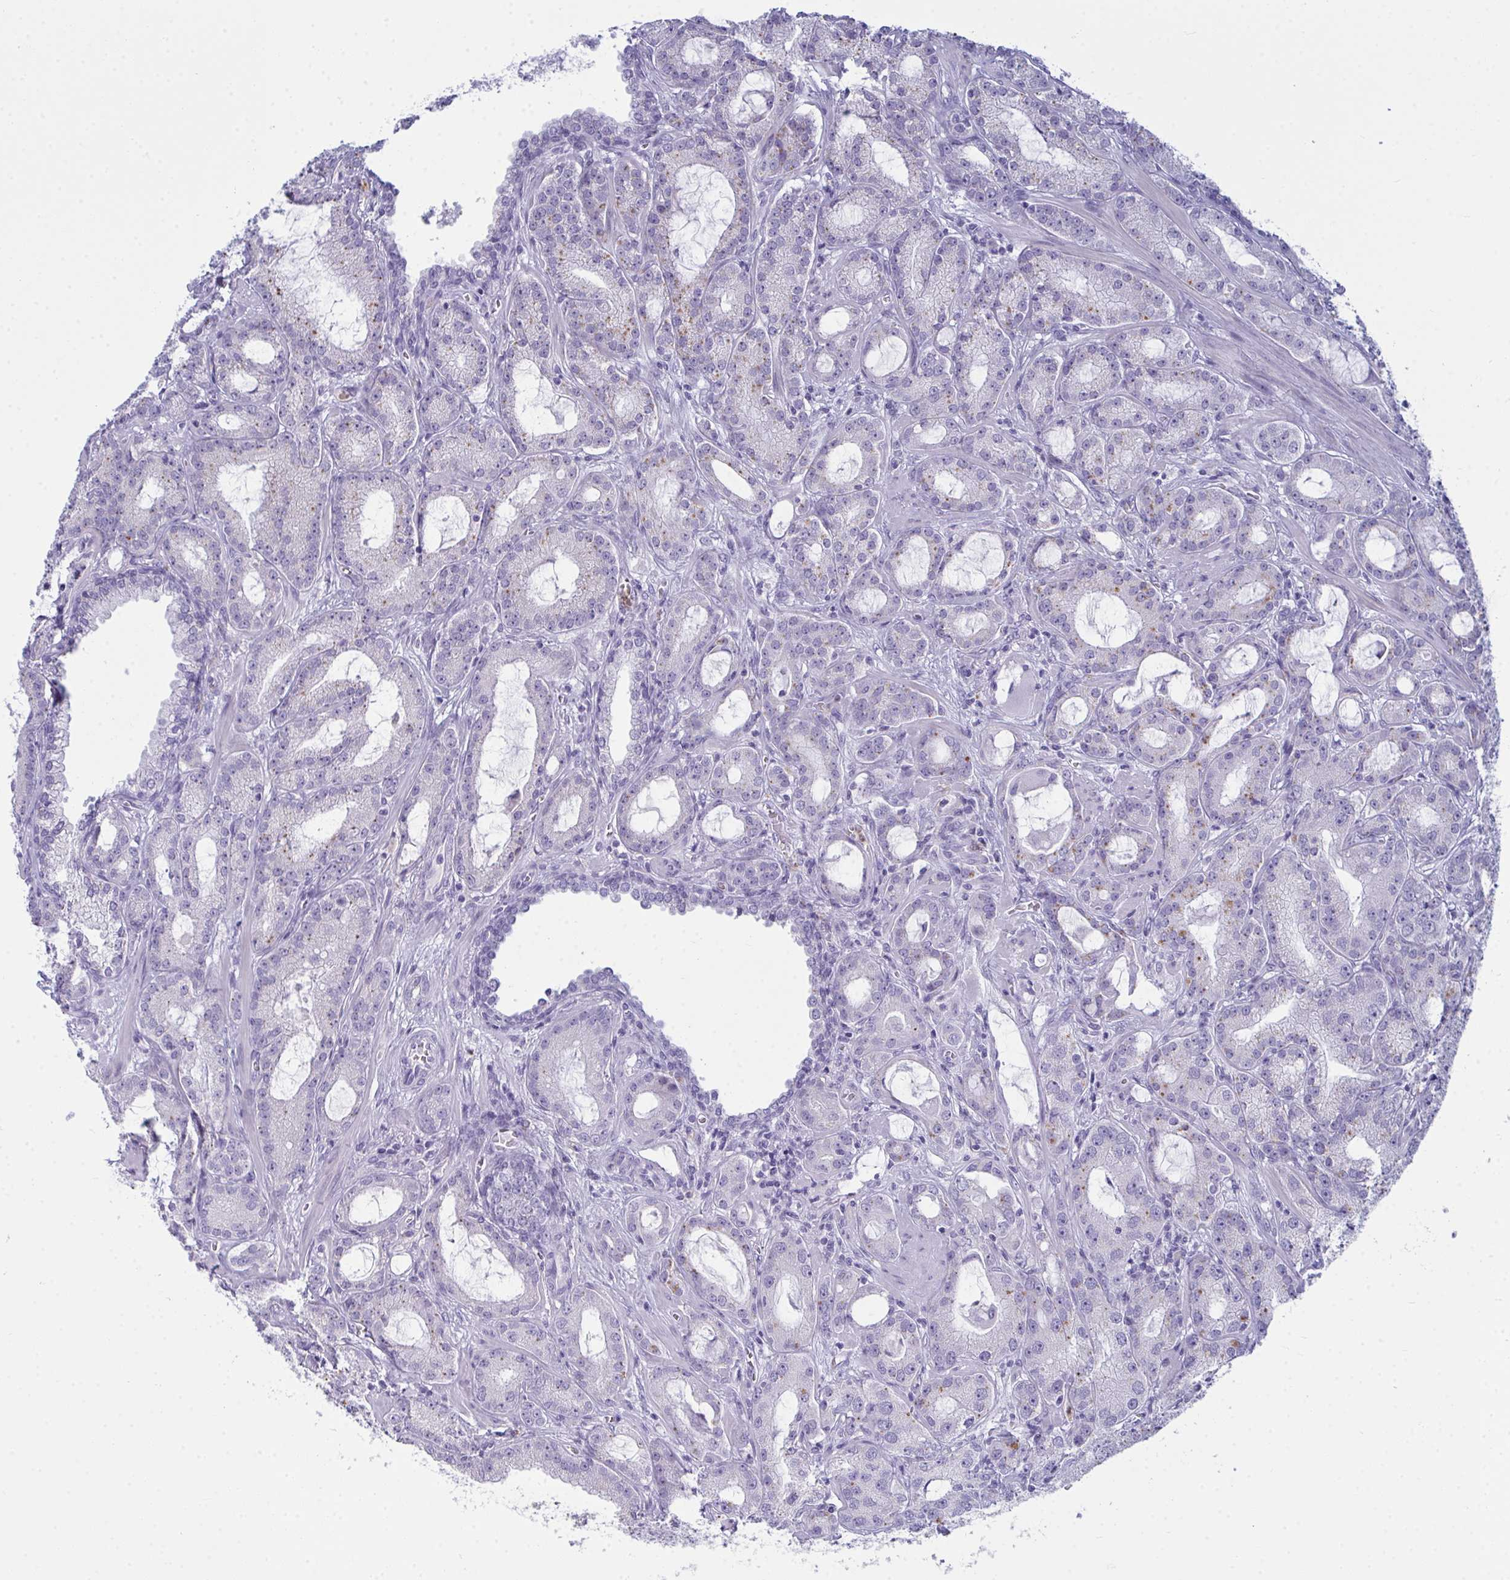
{"staining": {"intensity": "weak", "quantity": "<25%", "location": "cytoplasmic/membranous"}, "tissue": "prostate cancer", "cell_type": "Tumor cells", "image_type": "cancer", "snomed": [{"axis": "morphology", "description": "Adenocarcinoma, High grade"}, {"axis": "topography", "description": "Prostate"}], "caption": "Immunohistochemical staining of human high-grade adenocarcinoma (prostate) exhibits no significant expression in tumor cells.", "gene": "SERPINB10", "patient": {"sex": "male", "age": 65}}